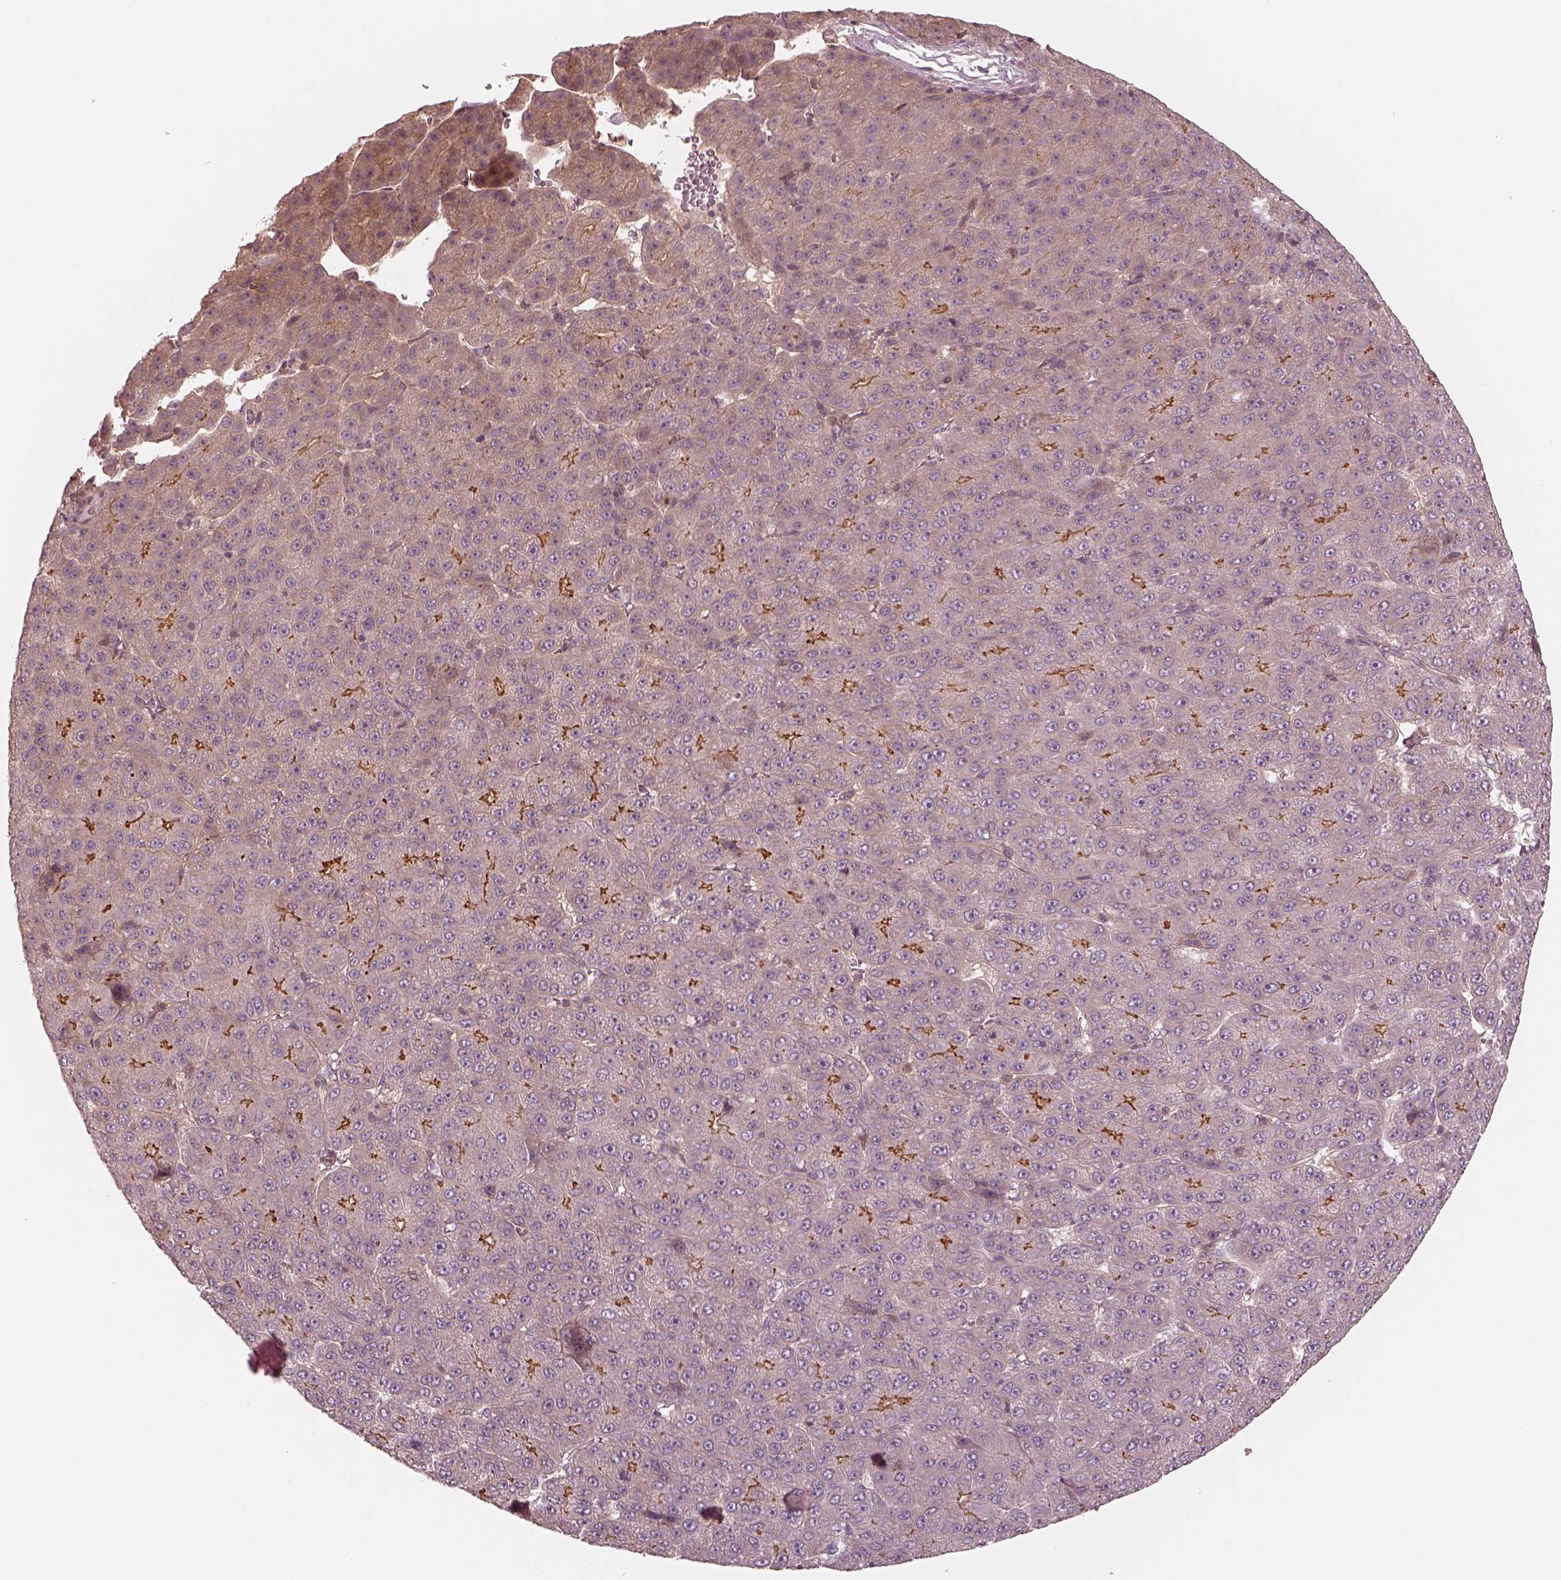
{"staining": {"intensity": "strong", "quantity": "<25%", "location": "cytoplasmic/membranous"}, "tissue": "liver cancer", "cell_type": "Tumor cells", "image_type": "cancer", "snomed": [{"axis": "morphology", "description": "Carcinoma, Hepatocellular, NOS"}, {"axis": "topography", "description": "Liver"}], "caption": "Immunohistochemical staining of human hepatocellular carcinoma (liver) shows strong cytoplasmic/membranous protein positivity in approximately <25% of tumor cells.", "gene": "FAM107B", "patient": {"sex": "male", "age": 67}}